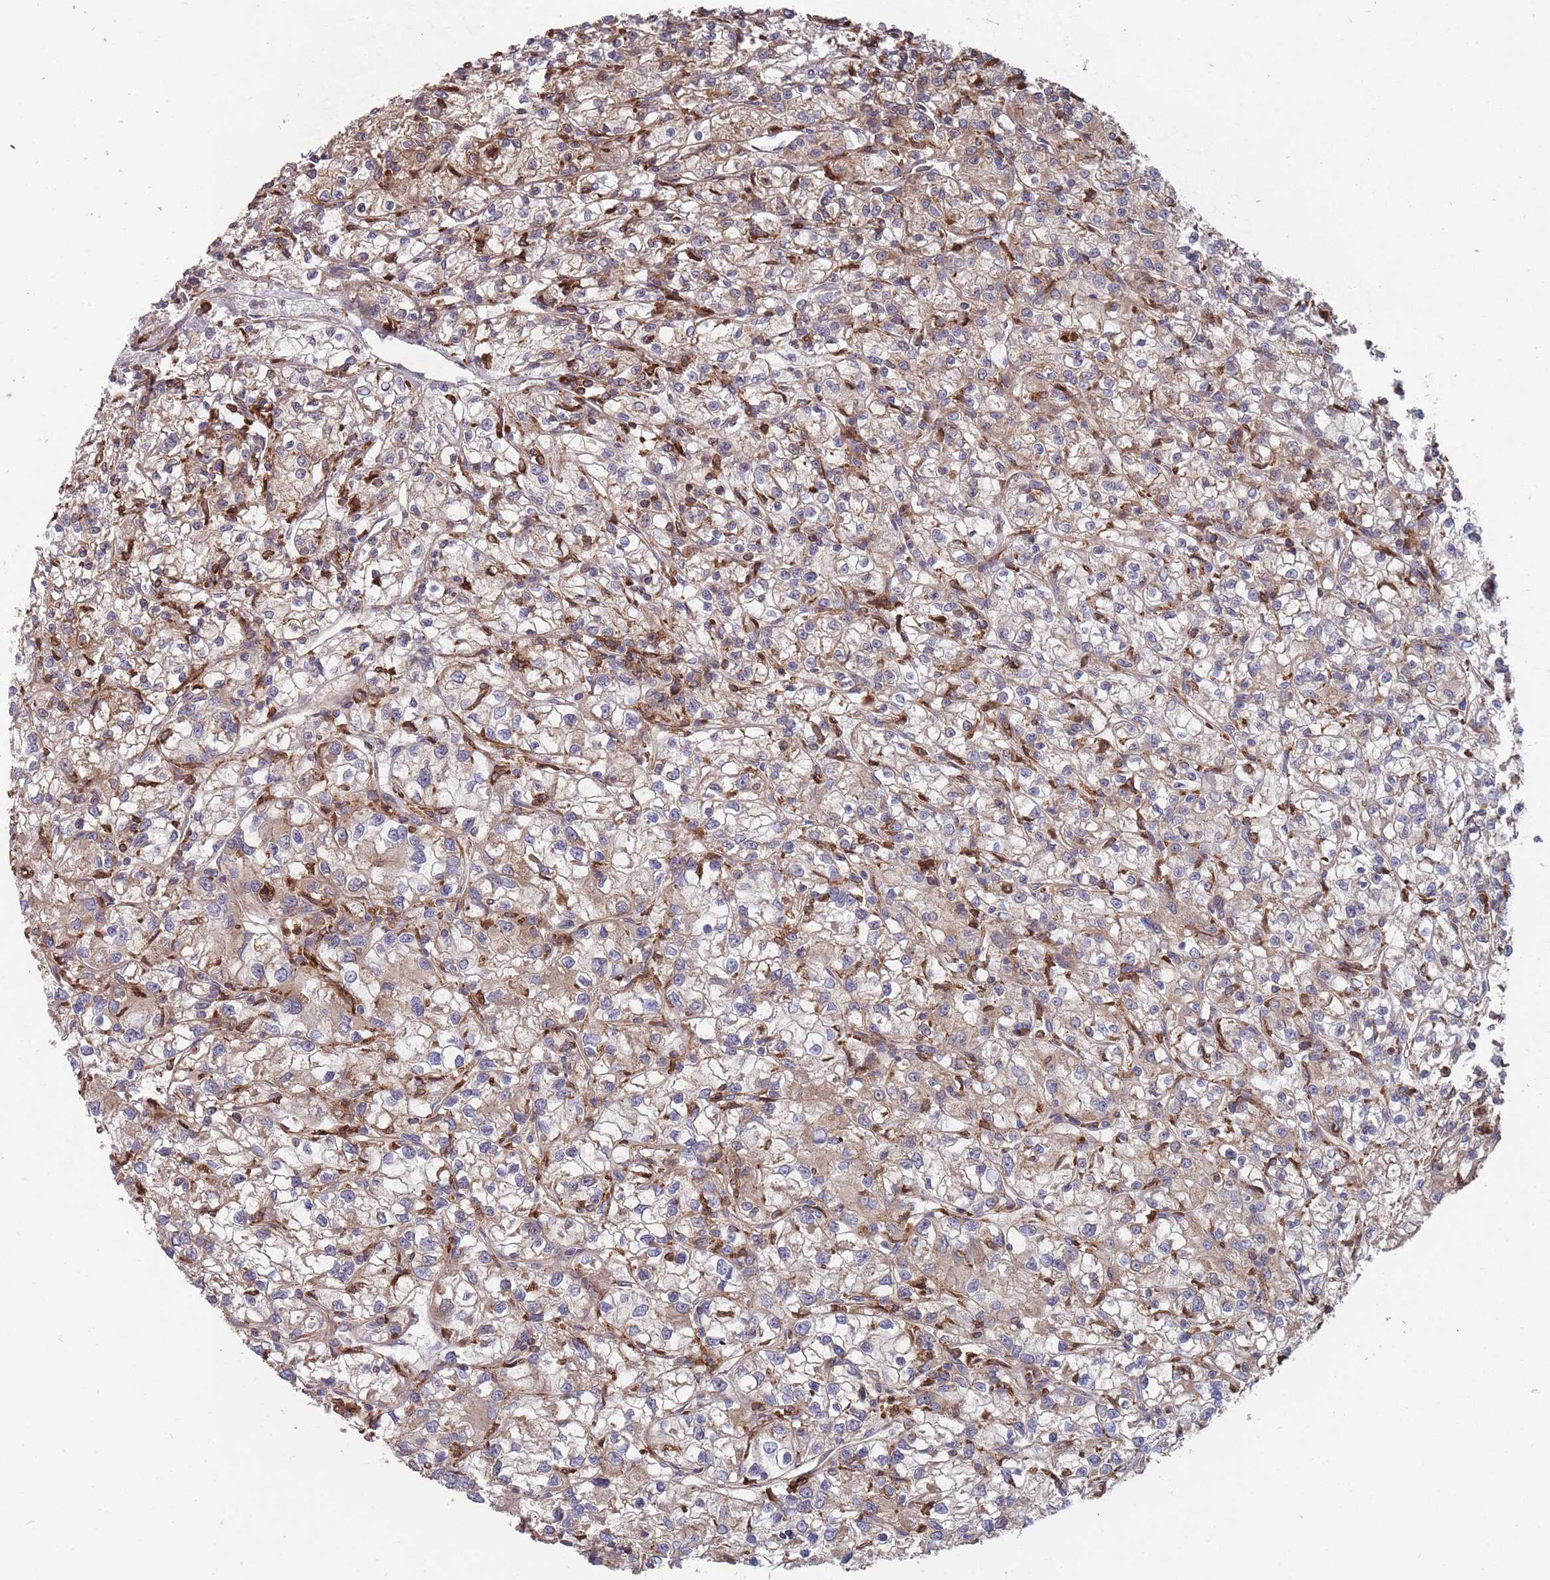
{"staining": {"intensity": "weak", "quantity": ">75%", "location": "cytoplasmic/membranous"}, "tissue": "renal cancer", "cell_type": "Tumor cells", "image_type": "cancer", "snomed": [{"axis": "morphology", "description": "Adenocarcinoma, NOS"}, {"axis": "topography", "description": "Kidney"}], "caption": "Human renal cancer (adenocarcinoma) stained with a brown dye shows weak cytoplasmic/membranous positive expression in approximately >75% of tumor cells.", "gene": "THSD7B", "patient": {"sex": "female", "age": 59}}